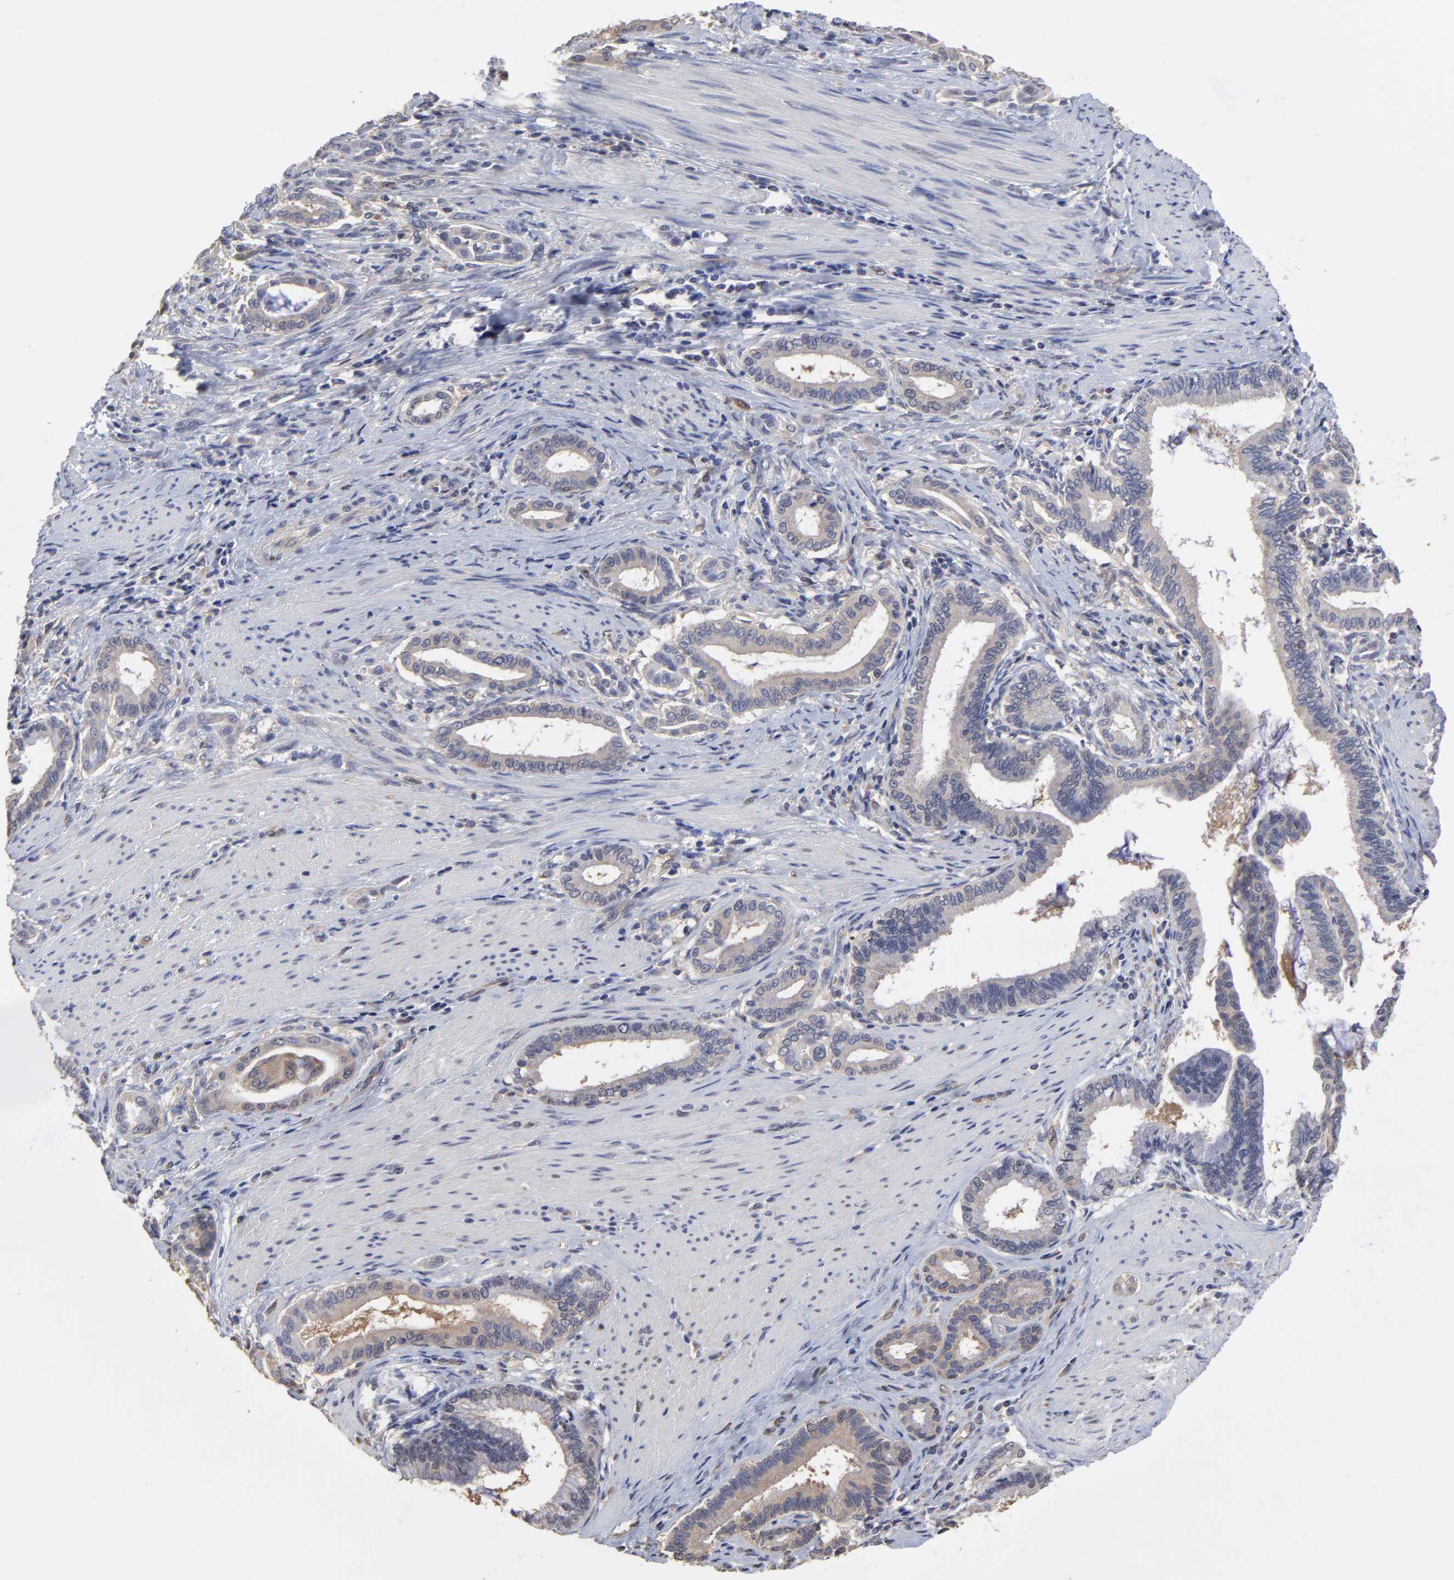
{"staining": {"intensity": "weak", "quantity": "<25%", "location": "cytoplasmic/membranous"}, "tissue": "pancreatic cancer", "cell_type": "Tumor cells", "image_type": "cancer", "snomed": [{"axis": "morphology", "description": "Adenocarcinoma, NOS"}, {"axis": "topography", "description": "Pancreas"}], "caption": "Immunohistochemistry image of human pancreatic adenocarcinoma stained for a protein (brown), which exhibits no expression in tumor cells.", "gene": "CCT2", "patient": {"sex": "female", "age": 64}}